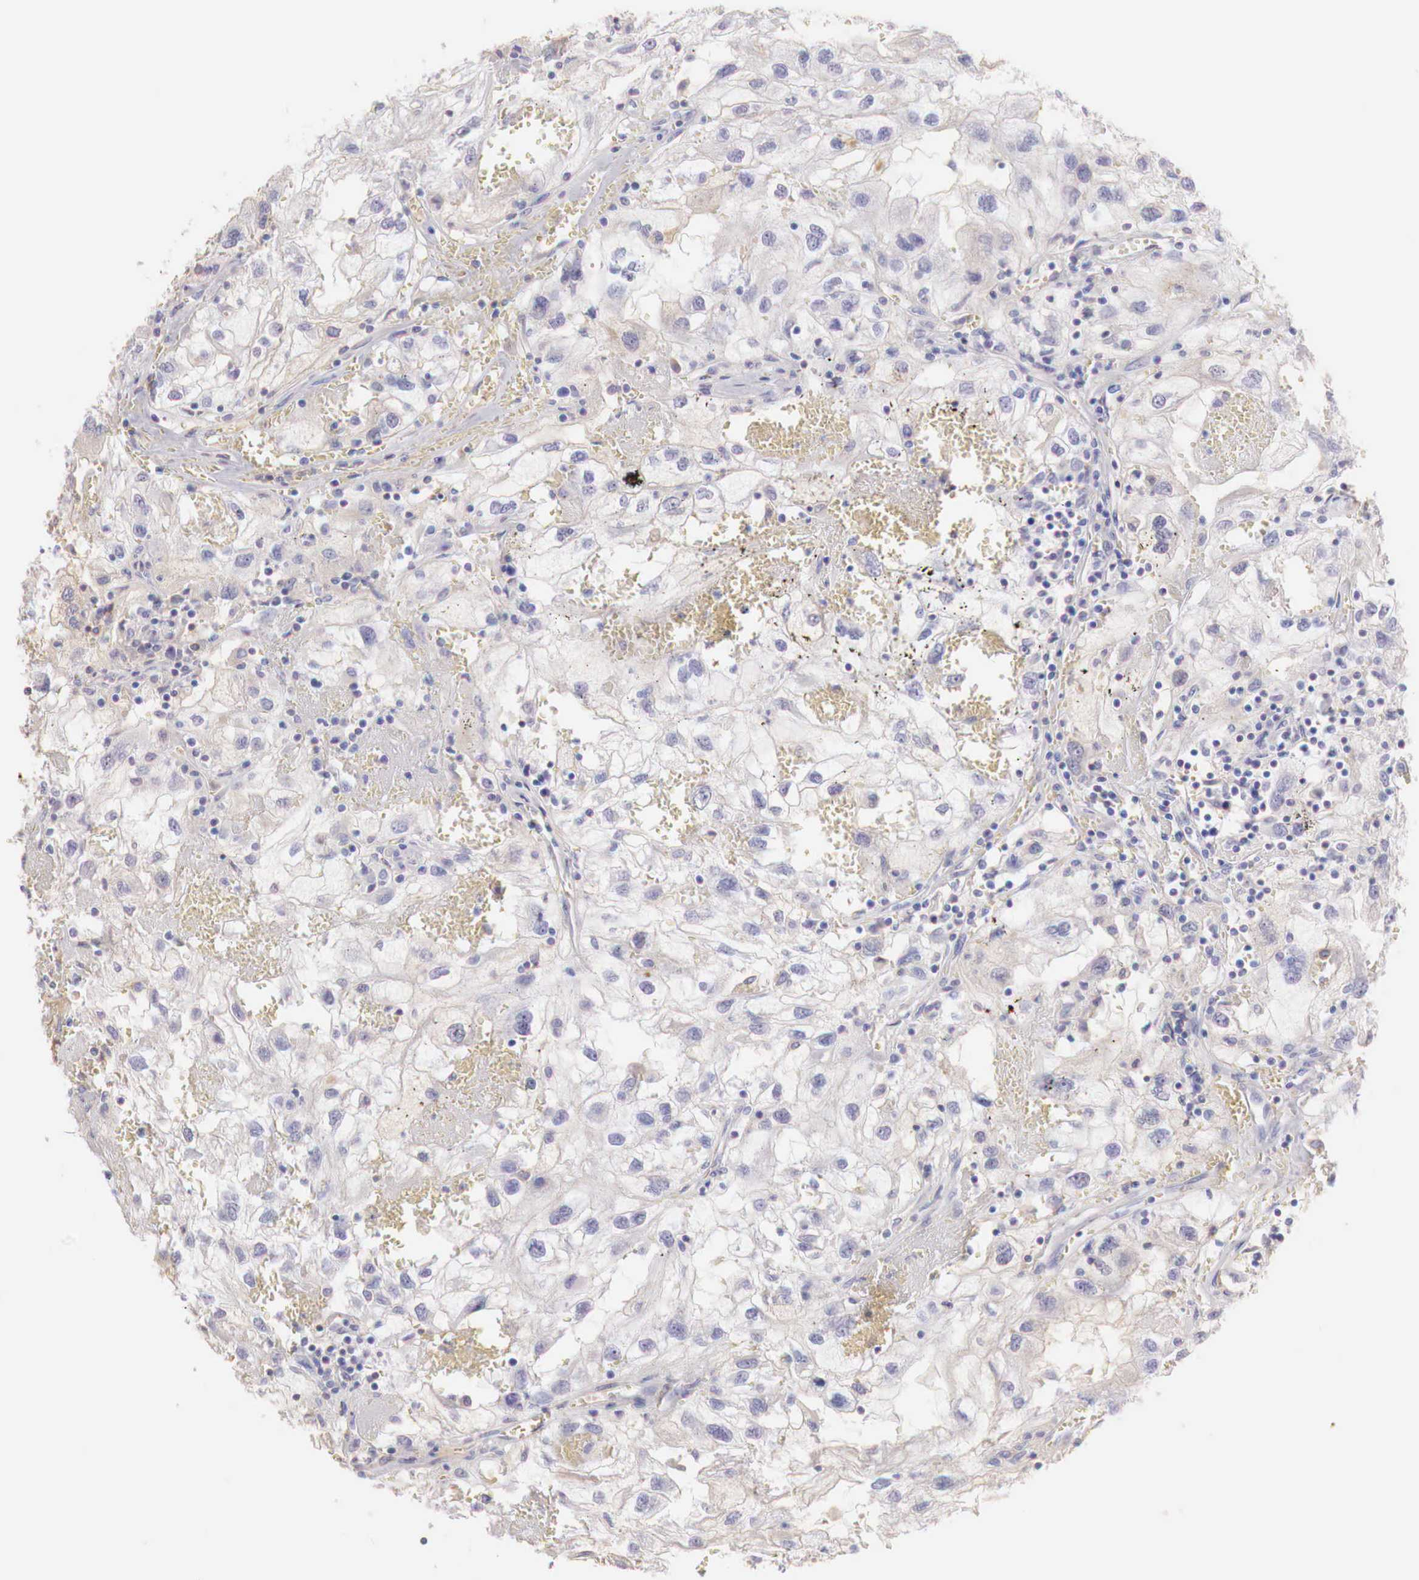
{"staining": {"intensity": "weak", "quantity": "<25%", "location": "cytoplasmic/membranous"}, "tissue": "renal cancer", "cell_type": "Tumor cells", "image_type": "cancer", "snomed": [{"axis": "morphology", "description": "Normal tissue, NOS"}, {"axis": "morphology", "description": "Adenocarcinoma, NOS"}, {"axis": "topography", "description": "Kidney"}], "caption": "The histopathology image demonstrates no staining of tumor cells in renal cancer. (Immunohistochemistry (ihc), brightfield microscopy, high magnification).", "gene": "XPNPEP2", "patient": {"sex": "male", "age": 71}}